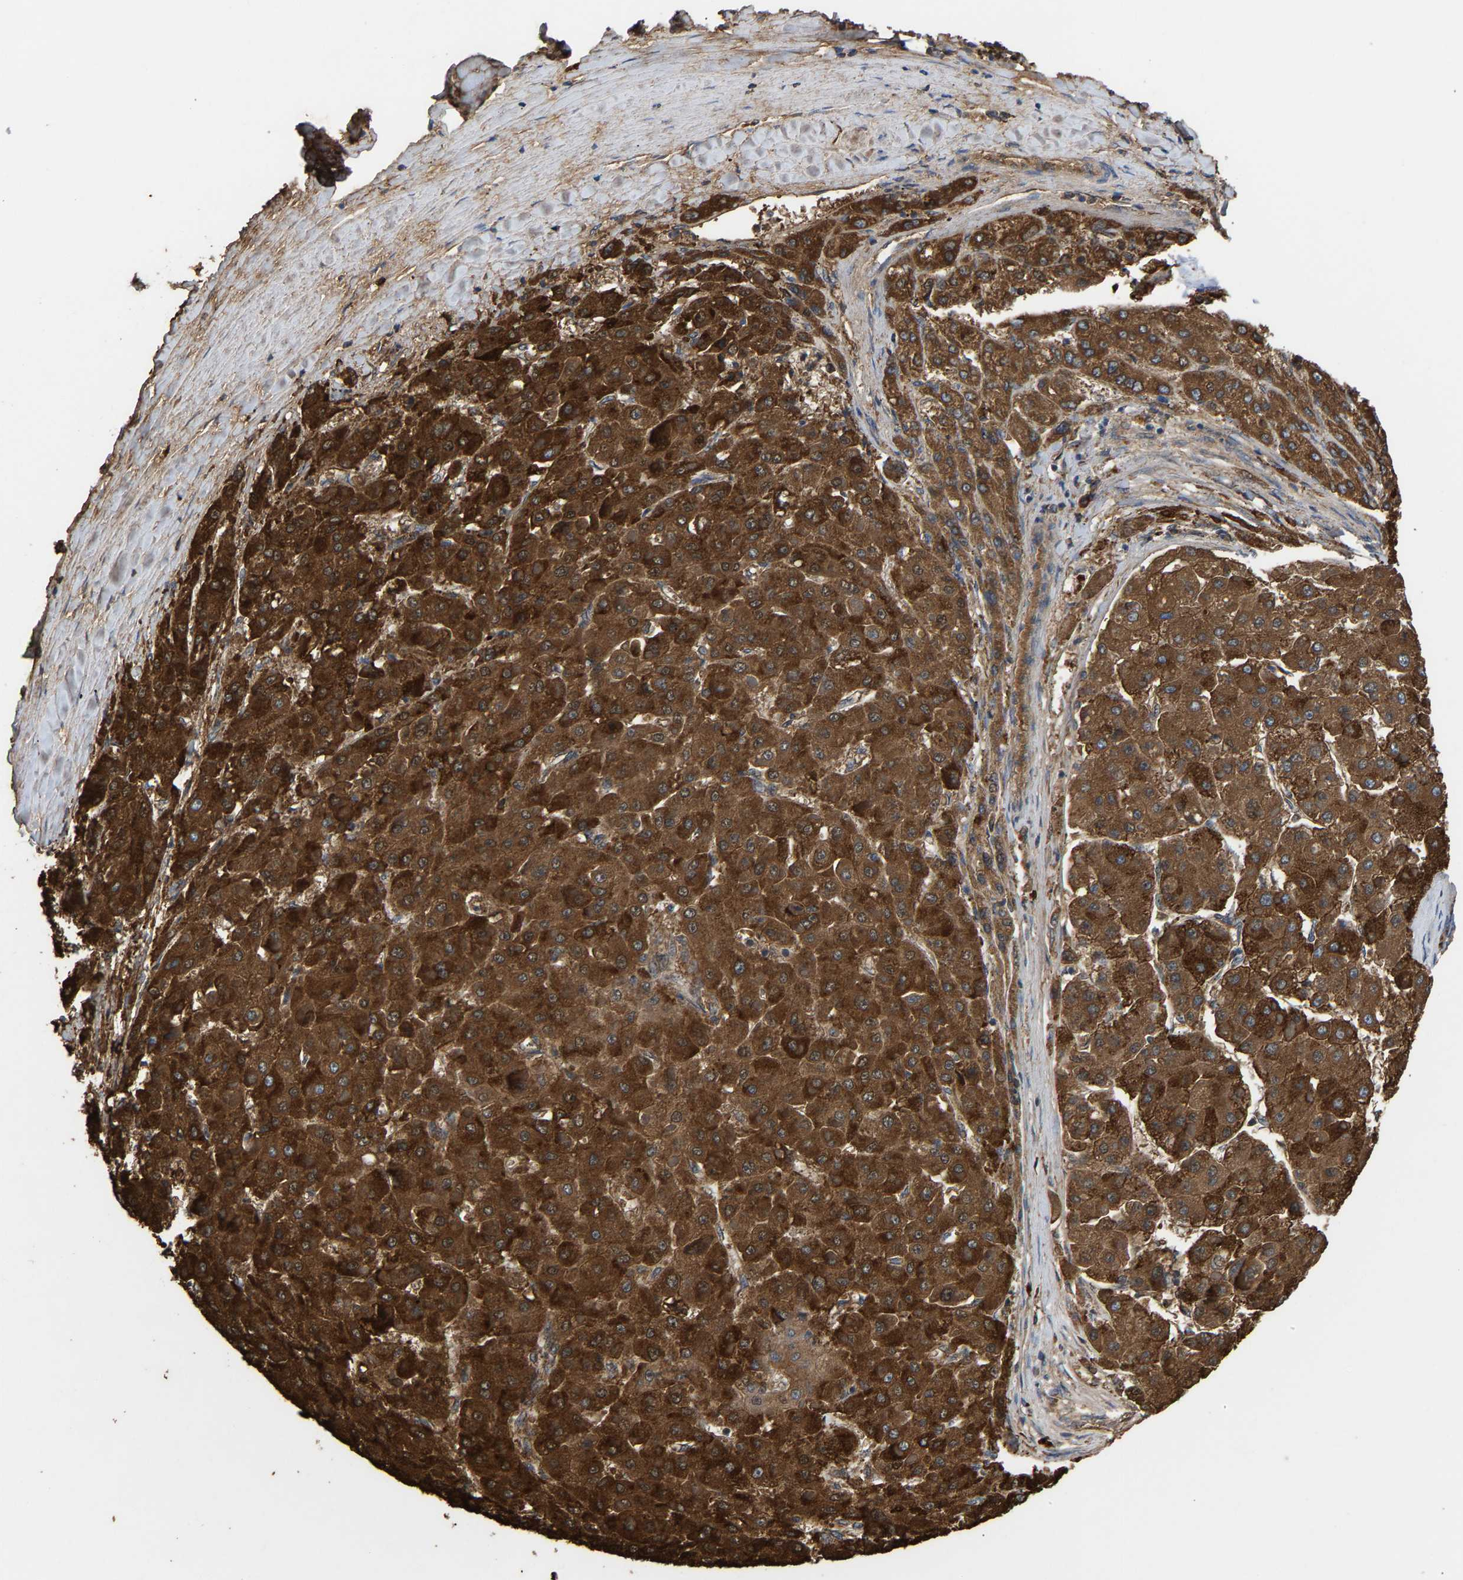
{"staining": {"intensity": "strong", "quantity": ">75%", "location": "cytoplasmic/membranous"}, "tissue": "liver cancer", "cell_type": "Tumor cells", "image_type": "cancer", "snomed": [{"axis": "morphology", "description": "Carcinoma, Hepatocellular, NOS"}, {"axis": "topography", "description": "Liver"}], "caption": "This is an image of immunohistochemistry (IHC) staining of liver hepatocellular carcinoma, which shows strong positivity in the cytoplasmic/membranous of tumor cells.", "gene": "CCDC171", "patient": {"sex": "female", "age": 73}}